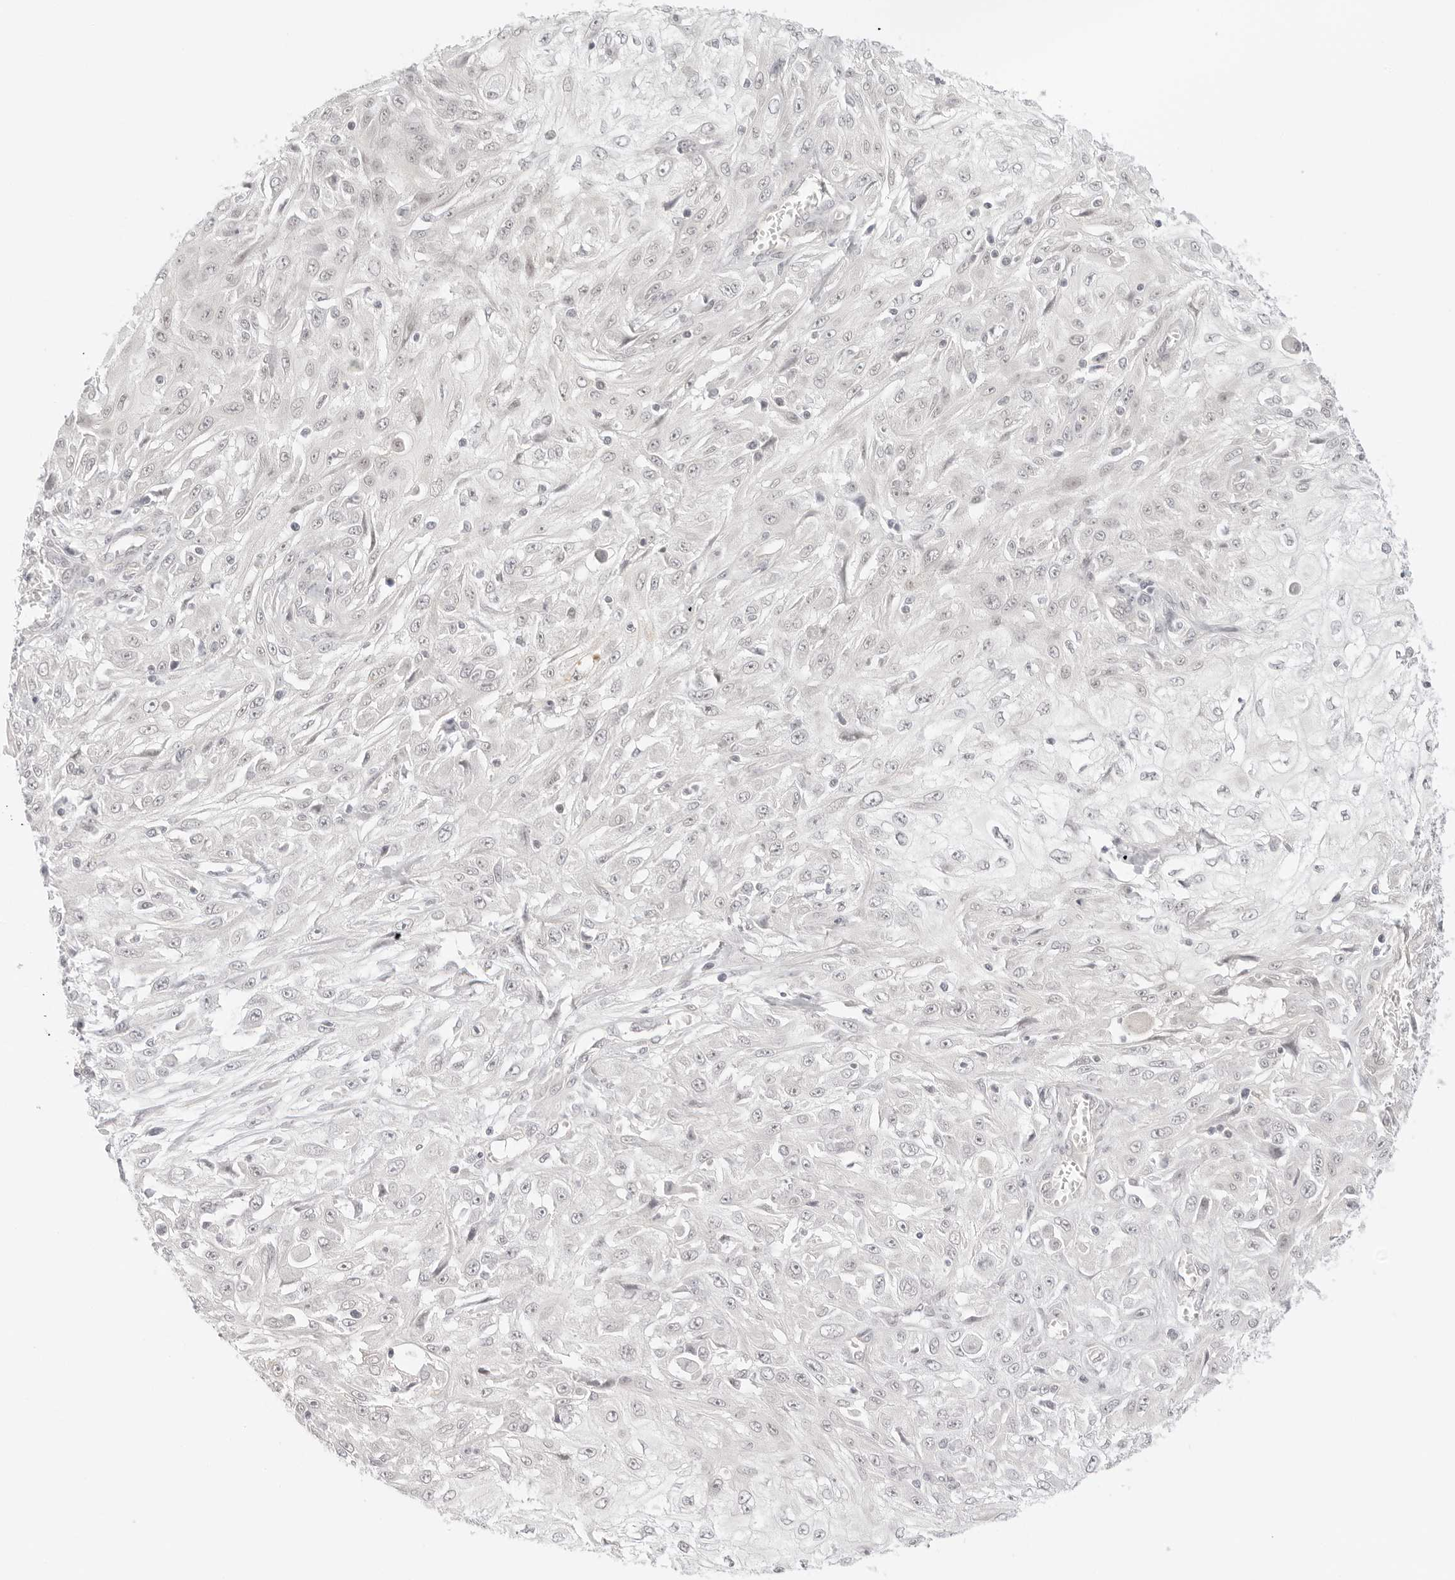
{"staining": {"intensity": "negative", "quantity": "none", "location": "none"}, "tissue": "skin cancer", "cell_type": "Tumor cells", "image_type": "cancer", "snomed": [{"axis": "morphology", "description": "Squamous cell carcinoma, NOS"}, {"axis": "morphology", "description": "Squamous cell carcinoma, metastatic, NOS"}, {"axis": "topography", "description": "Skin"}, {"axis": "topography", "description": "Lymph node"}], "caption": "Tumor cells show no significant protein expression in skin squamous cell carcinoma.", "gene": "MED18", "patient": {"sex": "male", "age": 75}}